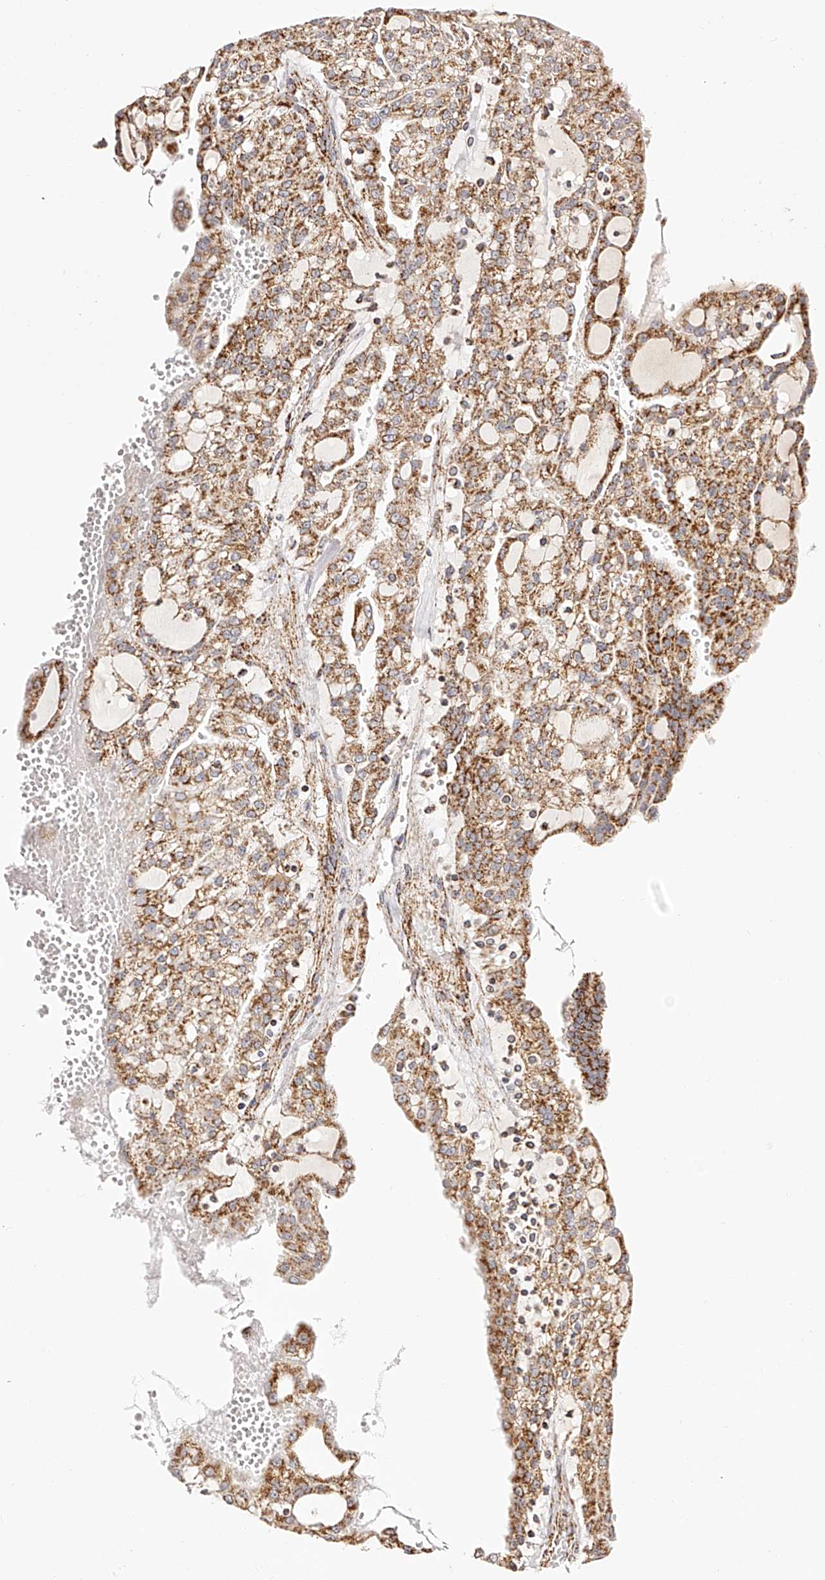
{"staining": {"intensity": "moderate", "quantity": ">75%", "location": "cytoplasmic/membranous"}, "tissue": "renal cancer", "cell_type": "Tumor cells", "image_type": "cancer", "snomed": [{"axis": "morphology", "description": "Adenocarcinoma, NOS"}, {"axis": "topography", "description": "Kidney"}], "caption": "Immunohistochemical staining of adenocarcinoma (renal) shows medium levels of moderate cytoplasmic/membranous positivity in about >75% of tumor cells. (brown staining indicates protein expression, while blue staining denotes nuclei).", "gene": "NDUFV3", "patient": {"sex": "male", "age": 63}}